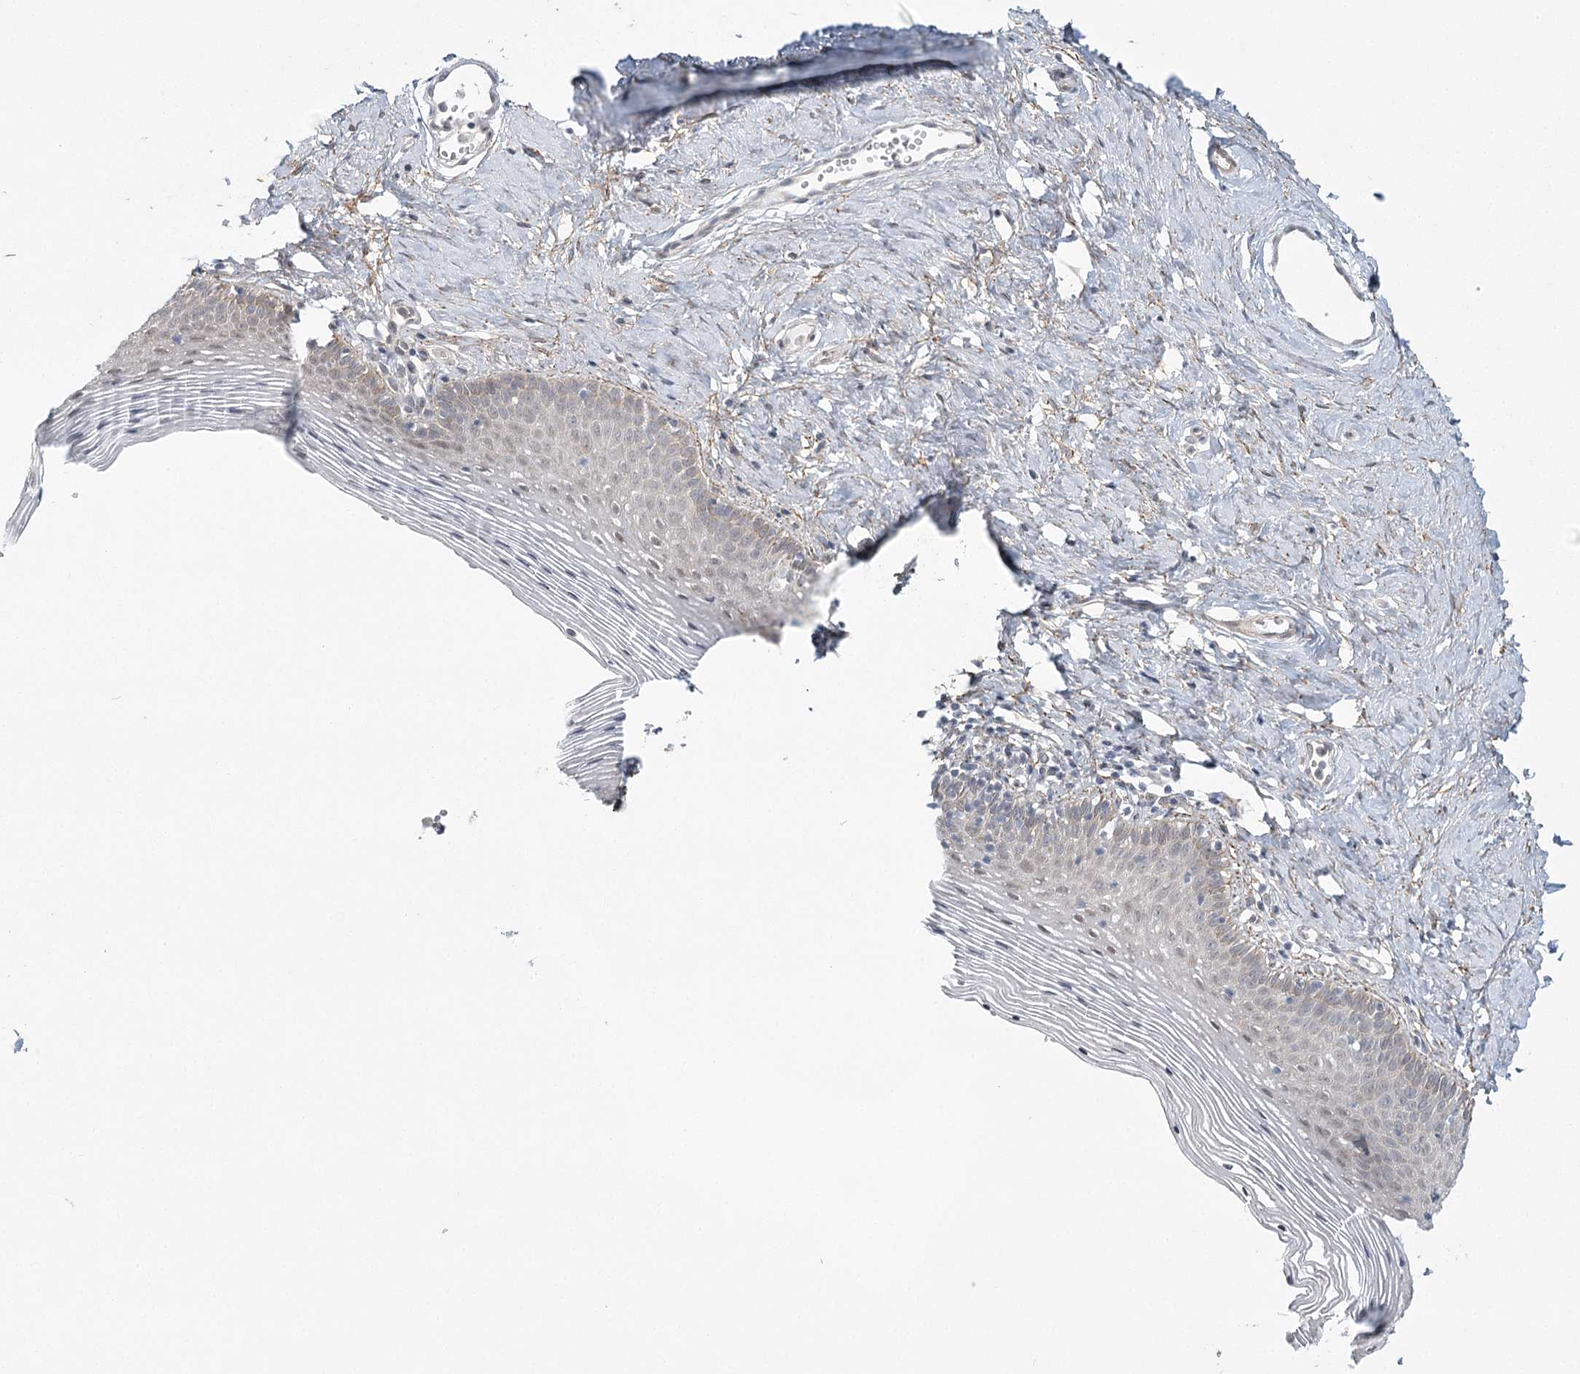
{"staining": {"intensity": "weak", "quantity": "<25%", "location": "cytoplasmic/membranous"}, "tissue": "vagina", "cell_type": "Squamous epithelial cells", "image_type": "normal", "snomed": [{"axis": "morphology", "description": "Normal tissue, NOS"}, {"axis": "topography", "description": "Vagina"}], "caption": "Squamous epithelial cells show no significant staining in unremarkable vagina.", "gene": "MED28", "patient": {"sex": "female", "age": 32}}